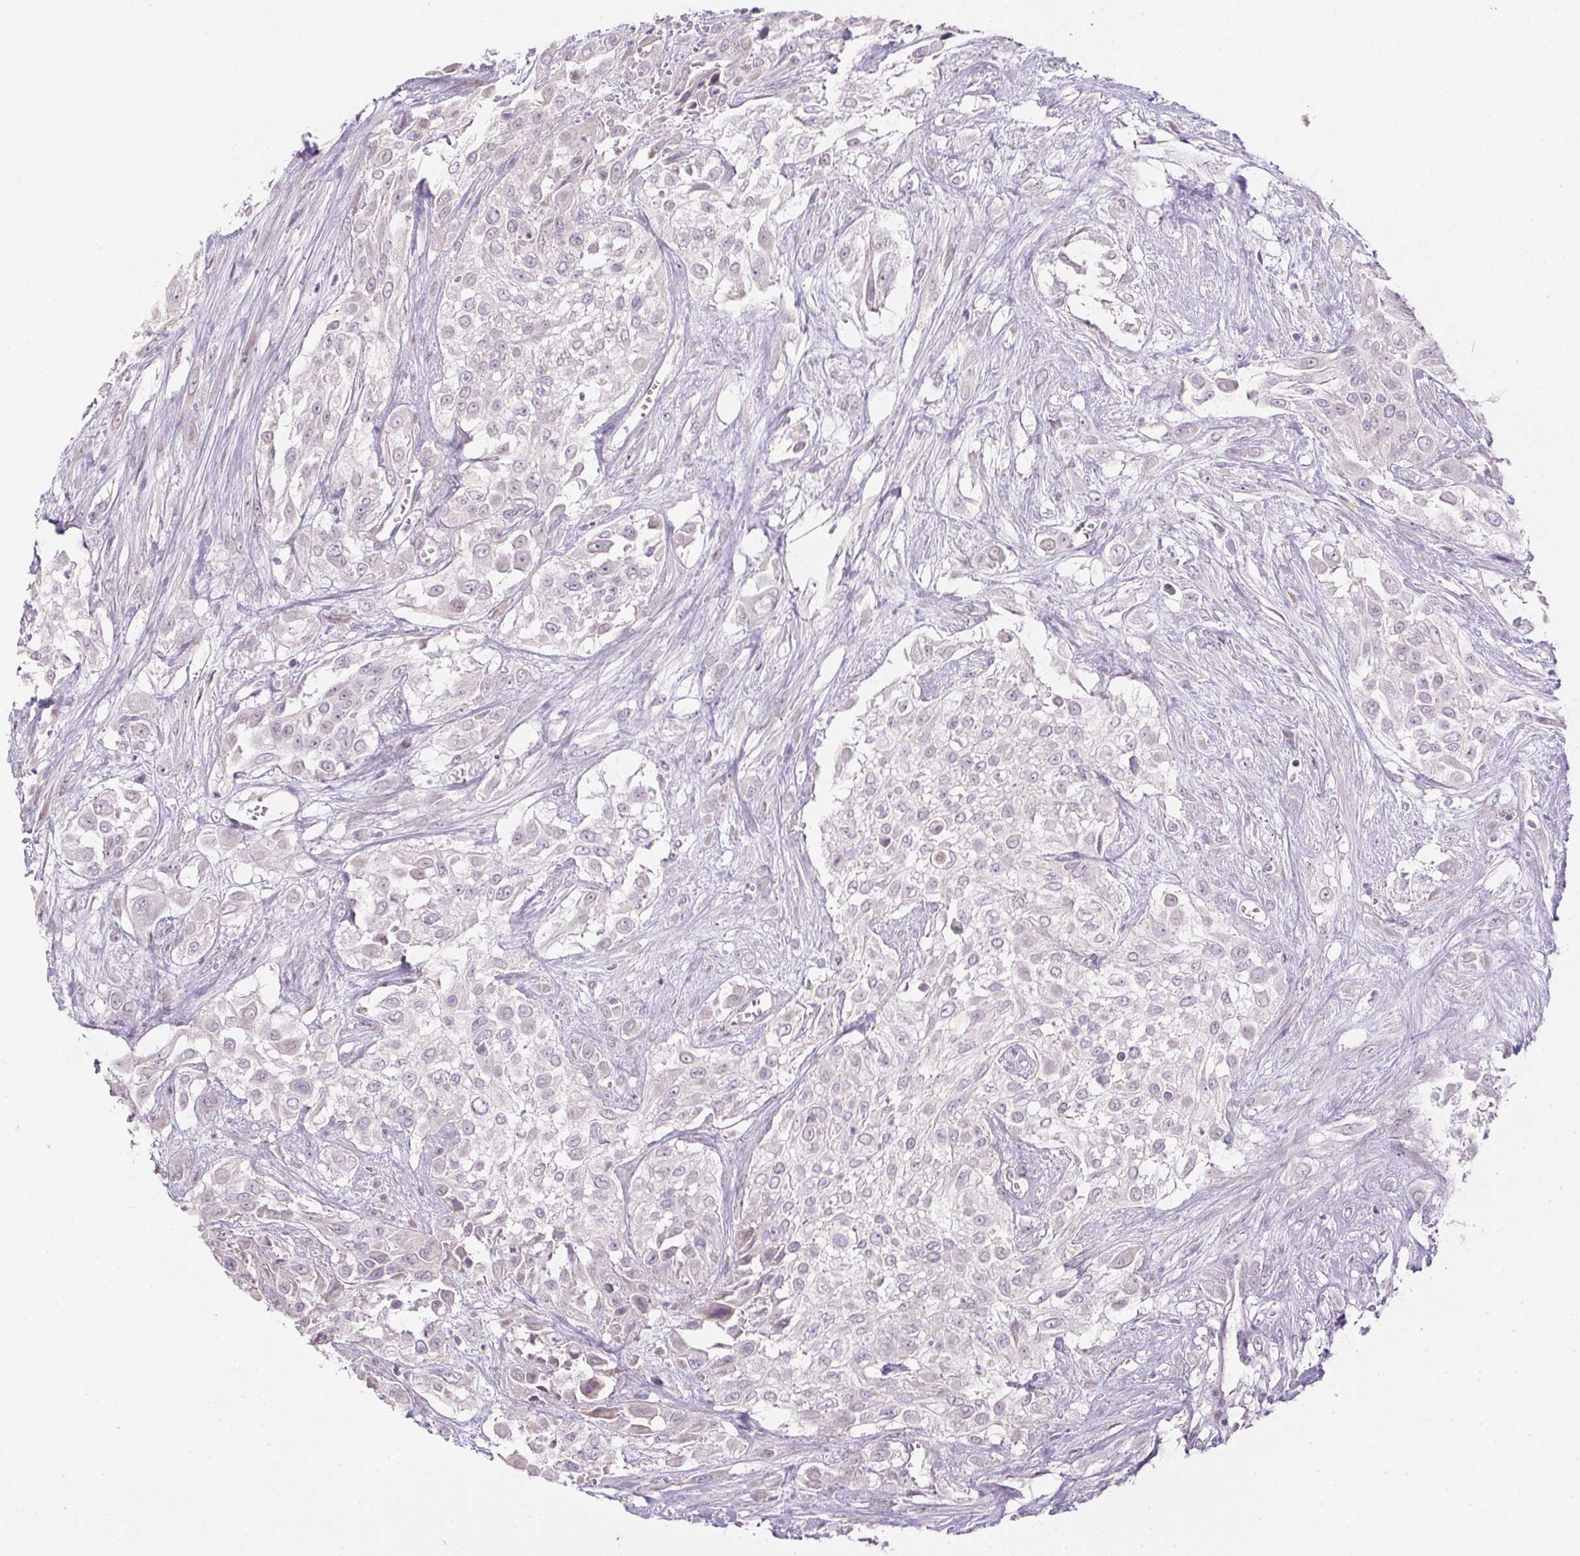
{"staining": {"intensity": "negative", "quantity": "none", "location": "none"}, "tissue": "urothelial cancer", "cell_type": "Tumor cells", "image_type": "cancer", "snomed": [{"axis": "morphology", "description": "Urothelial carcinoma, High grade"}, {"axis": "topography", "description": "Urinary bladder"}], "caption": "A micrograph of human urothelial cancer is negative for staining in tumor cells. (DAB IHC visualized using brightfield microscopy, high magnification).", "gene": "CTCFL", "patient": {"sex": "male", "age": 57}}